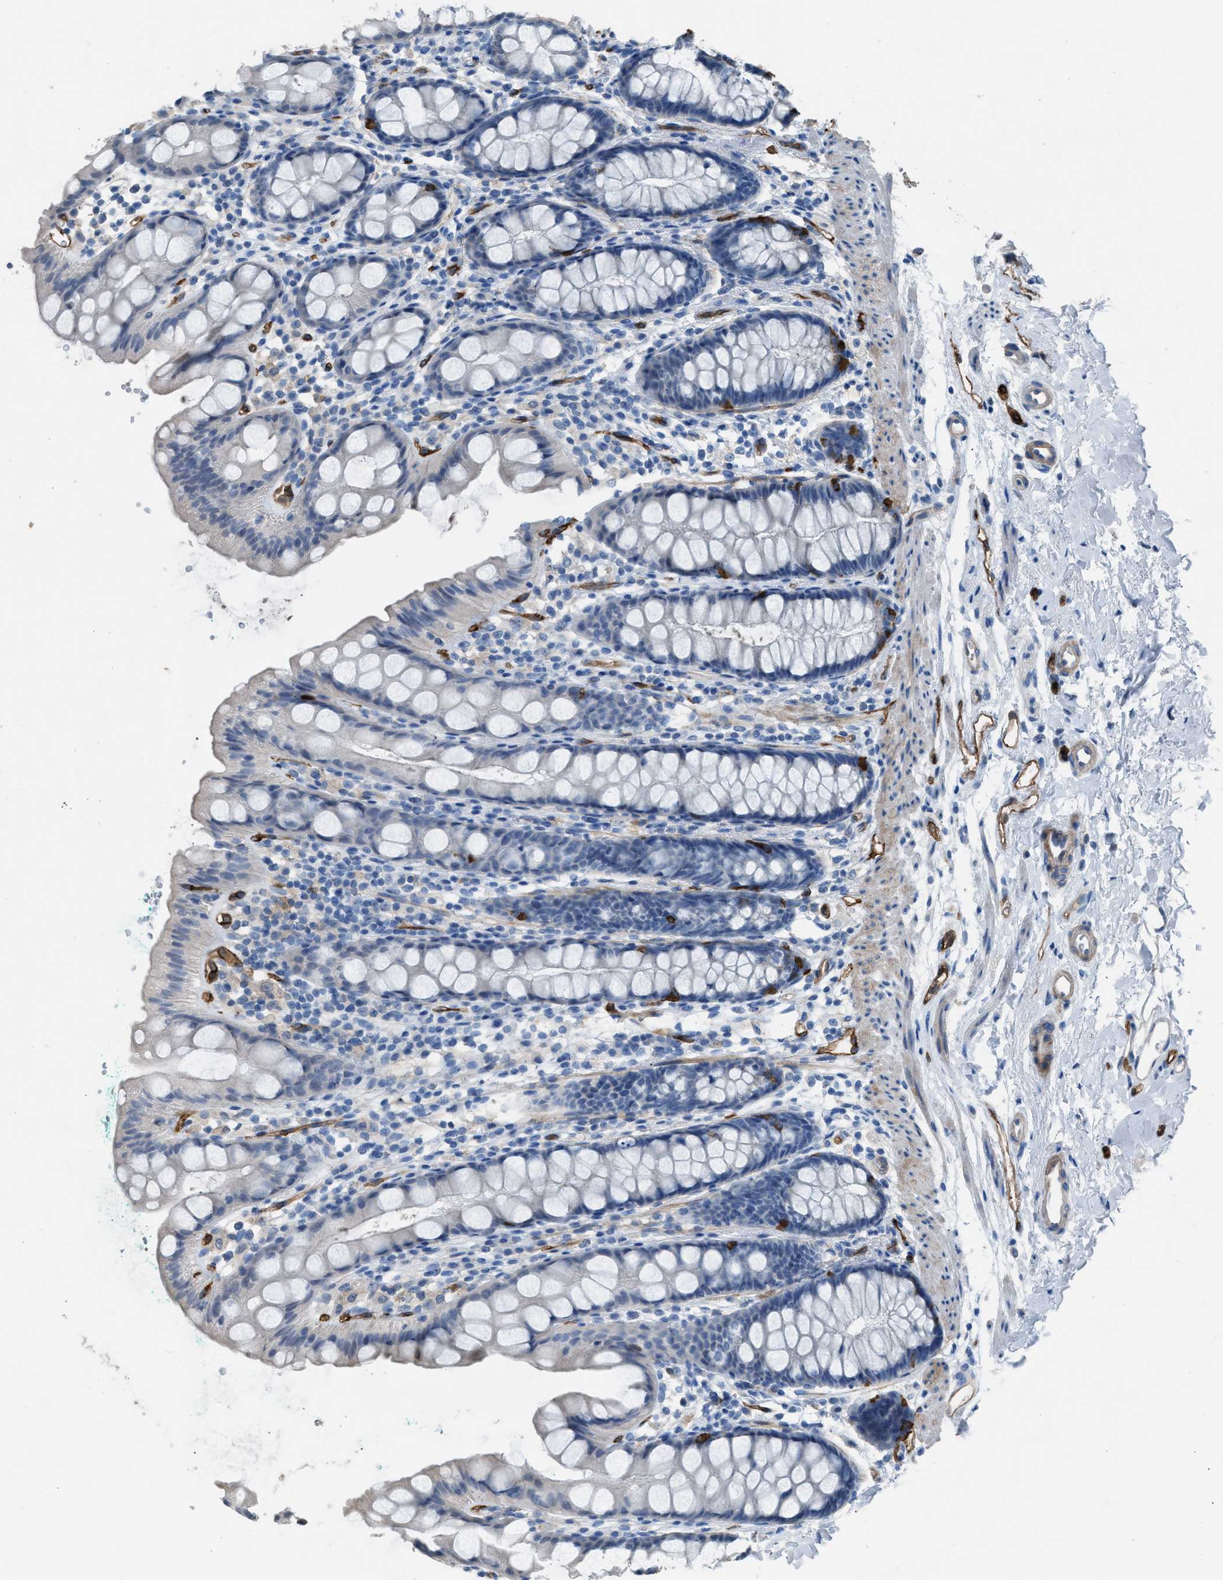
{"staining": {"intensity": "negative", "quantity": "none", "location": "none"}, "tissue": "rectum", "cell_type": "Glandular cells", "image_type": "normal", "snomed": [{"axis": "morphology", "description": "Normal tissue, NOS"}, {"axis": "topography", "description": "Rectum"}], "caption": "The histopathology image displays no staining of glandular cells in normal rectum.", "gene": "DYSF", "patient": {"sex": "female", "age": 65}}